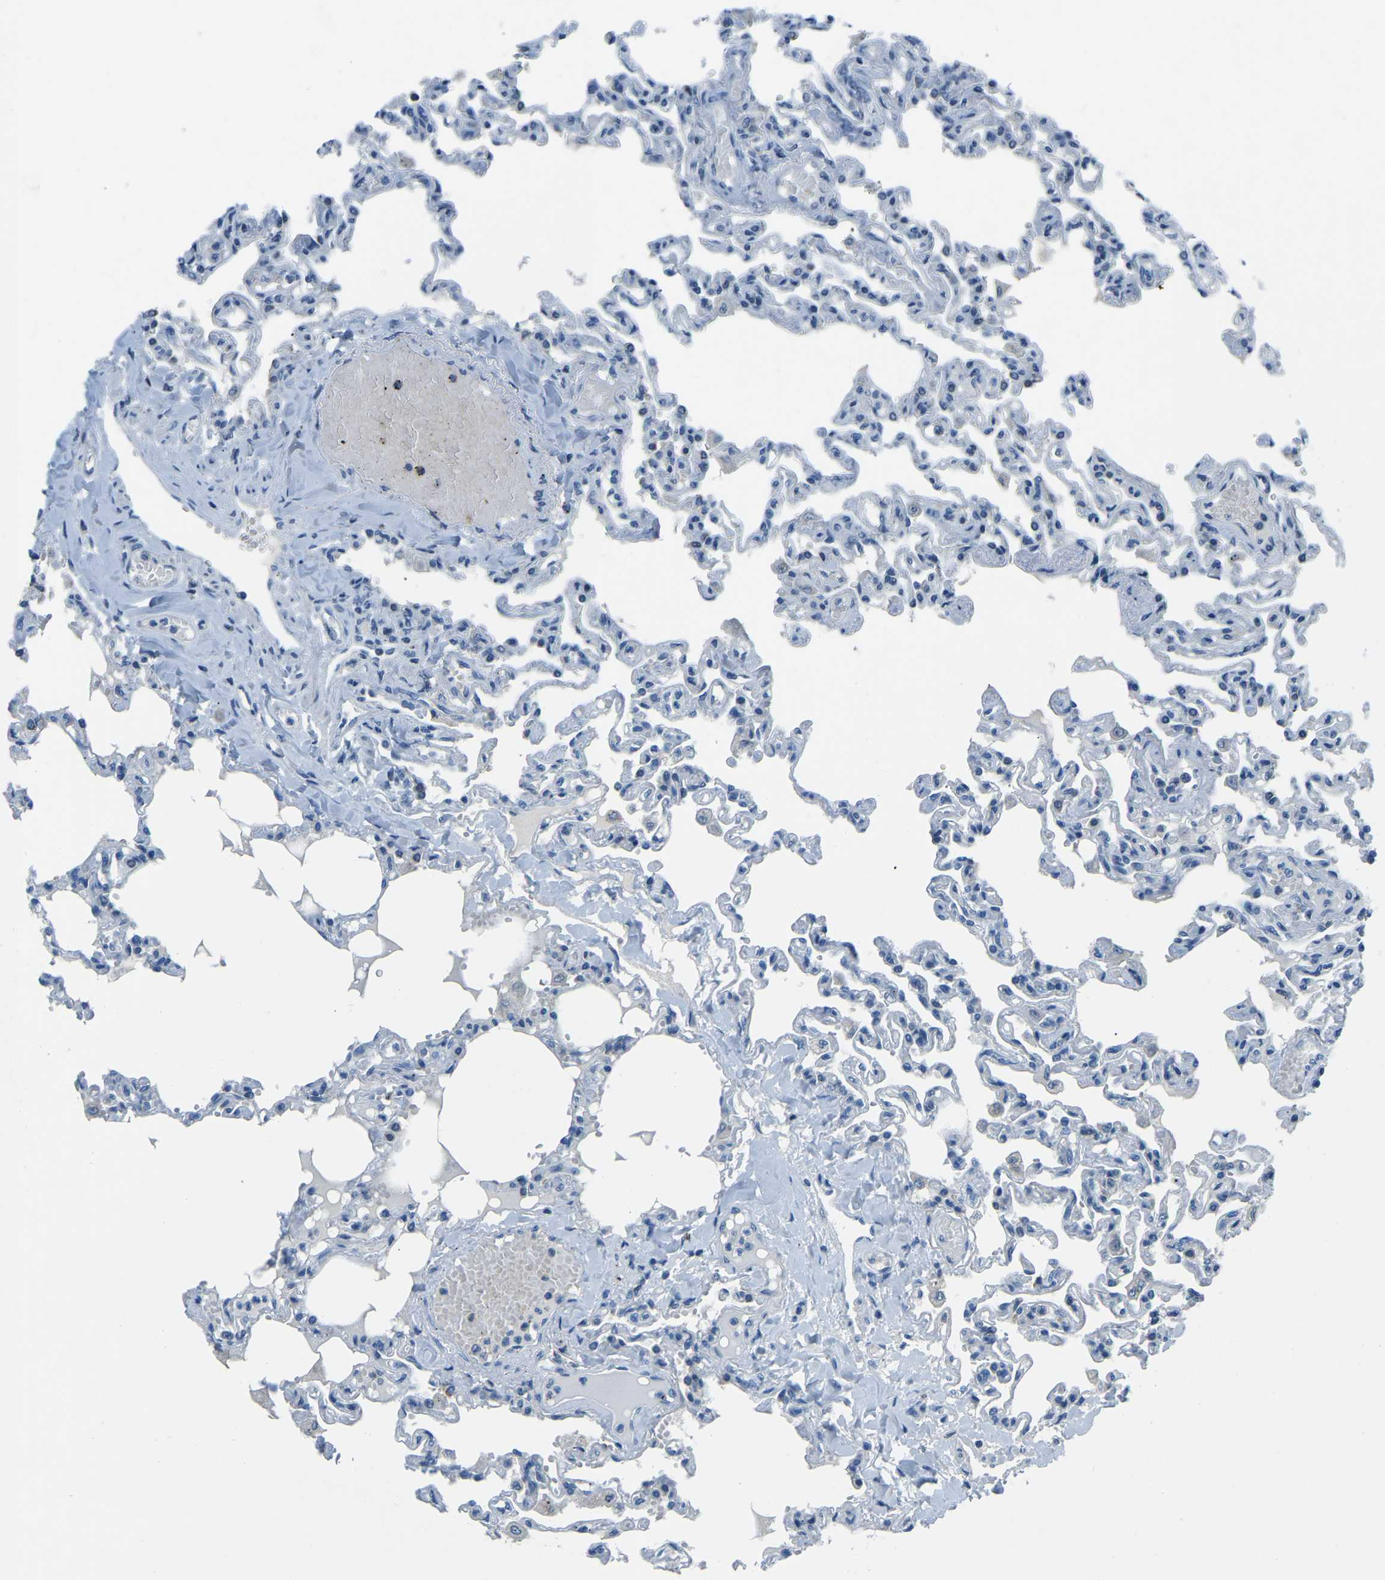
{"staining": {"intensity": "negative", "quantity": "none", "location": "none"}, "tissue": "lung", "cell_type": "Alveolar cells", "image_type": "normal", "snomed": [{"axis": "morphology", "description": "Normal tissue, NOS"}, {"axis": "topography", "description": "Lung"}], "caption": "A histopathology image of human lung is negative for staining in alveolar cells. The staining was performed using DAB (3,3'-diaminobenzidine) to visualize the protein expression in brown, while the nuclei were stained in blue with hematoxylin (Magnification: 20x).", "gene": "XIRP1", "patient": {"sex": "male", "age": 21}}